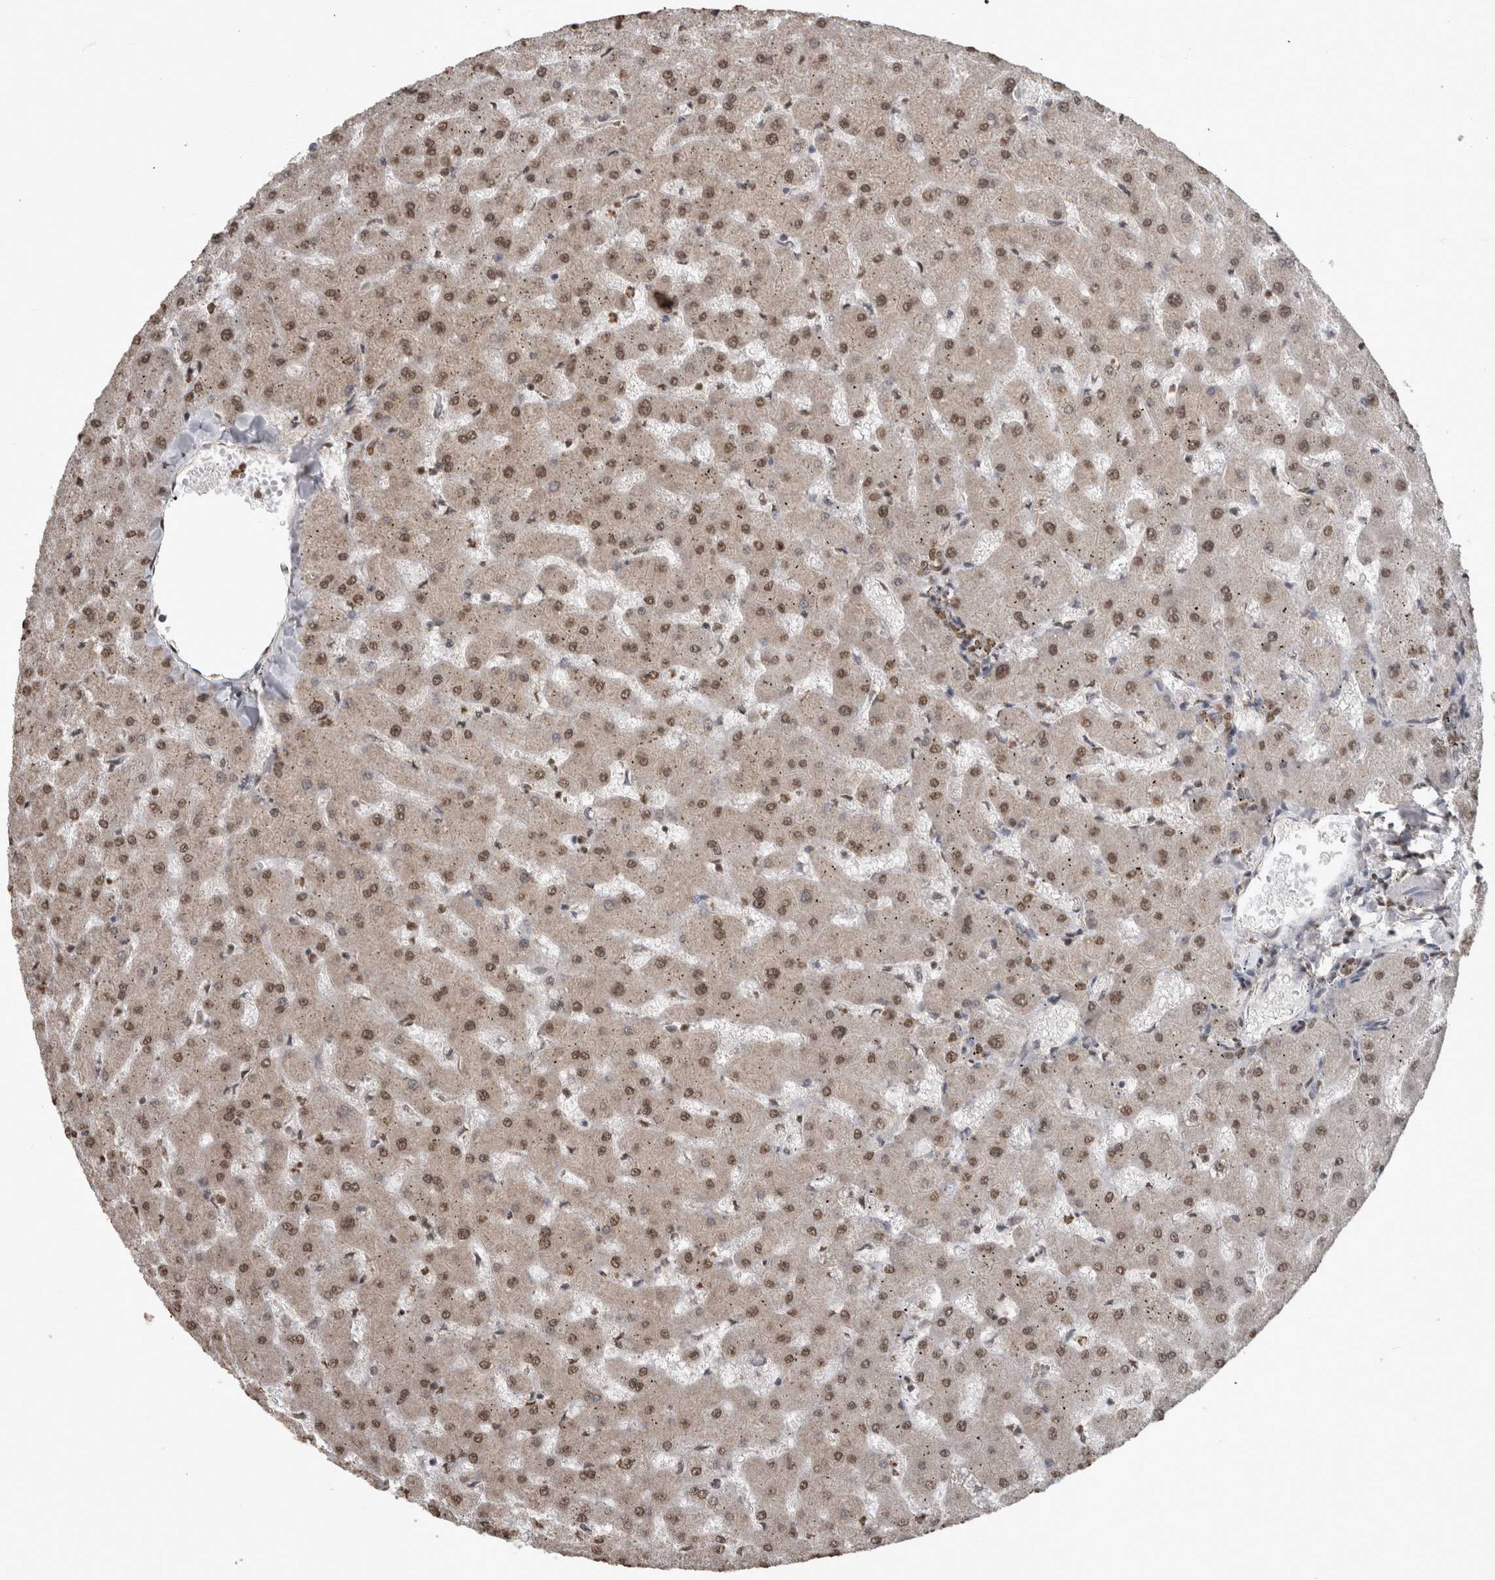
{"staining": {"intensity": "moderate", "quantity": ">75%", "location": "nuclear"}, "tissue": "liver", "cell_type": "Cholangiocytes", "image_type": "normal", "snomed": [{"axis": "morphology", "description": "Normal tissue, NOS"}, {"axis": "topography", "description": "Liver"}], "caption": "IHC of benign human liver reveals medium levels of moderate nuclear staining in about >75% of cholangiocytes. The staining was performed using DAB, with brown indicating positive protein expression. Nuclei are stained blue with hematoxylin.", "gene": "SMAD7", "patient": {"sex": "female", "age": 63}}